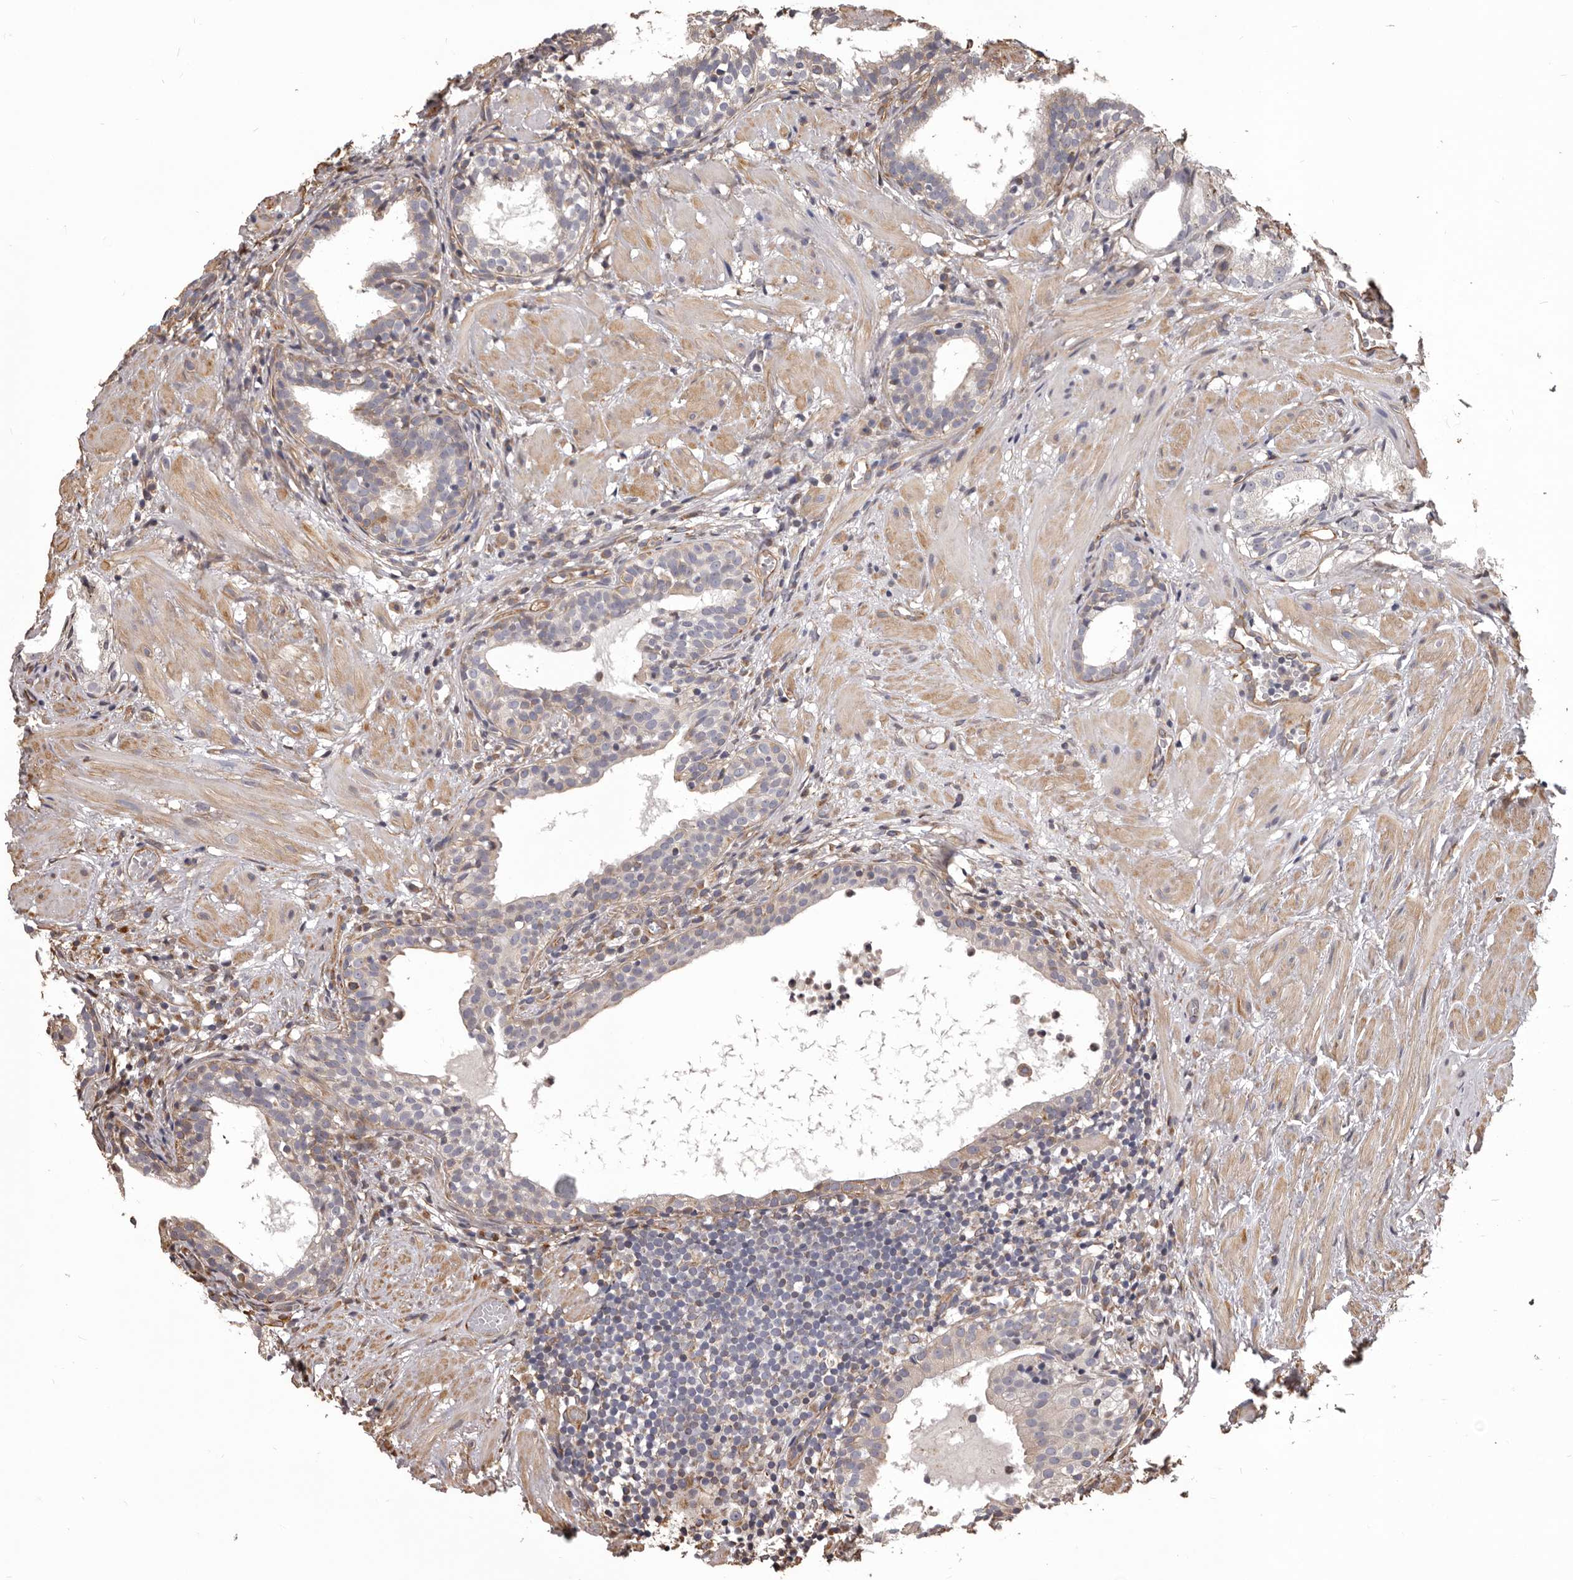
{"staining": {"intensity": "weak", "quantity": "<25%", "location": "cytoplasmic/membranous"}, "tissue": "prostate cancer", "cell_type": "Tumor cells", "image_type": "cancer", "snomed": [{"axis": "morphology", "description": "Adenocarcinoma, Low grade"}, {"axis": "topography", "description": "Prostate"}], "caption": "Immunohistochemistry (IHC) of human prostate cancer (adenocarcinoma (low-grade)) reveals no expression in tumor cells.", "gene": "CEP104", "patient": {"sex": "male", "age": 88}}